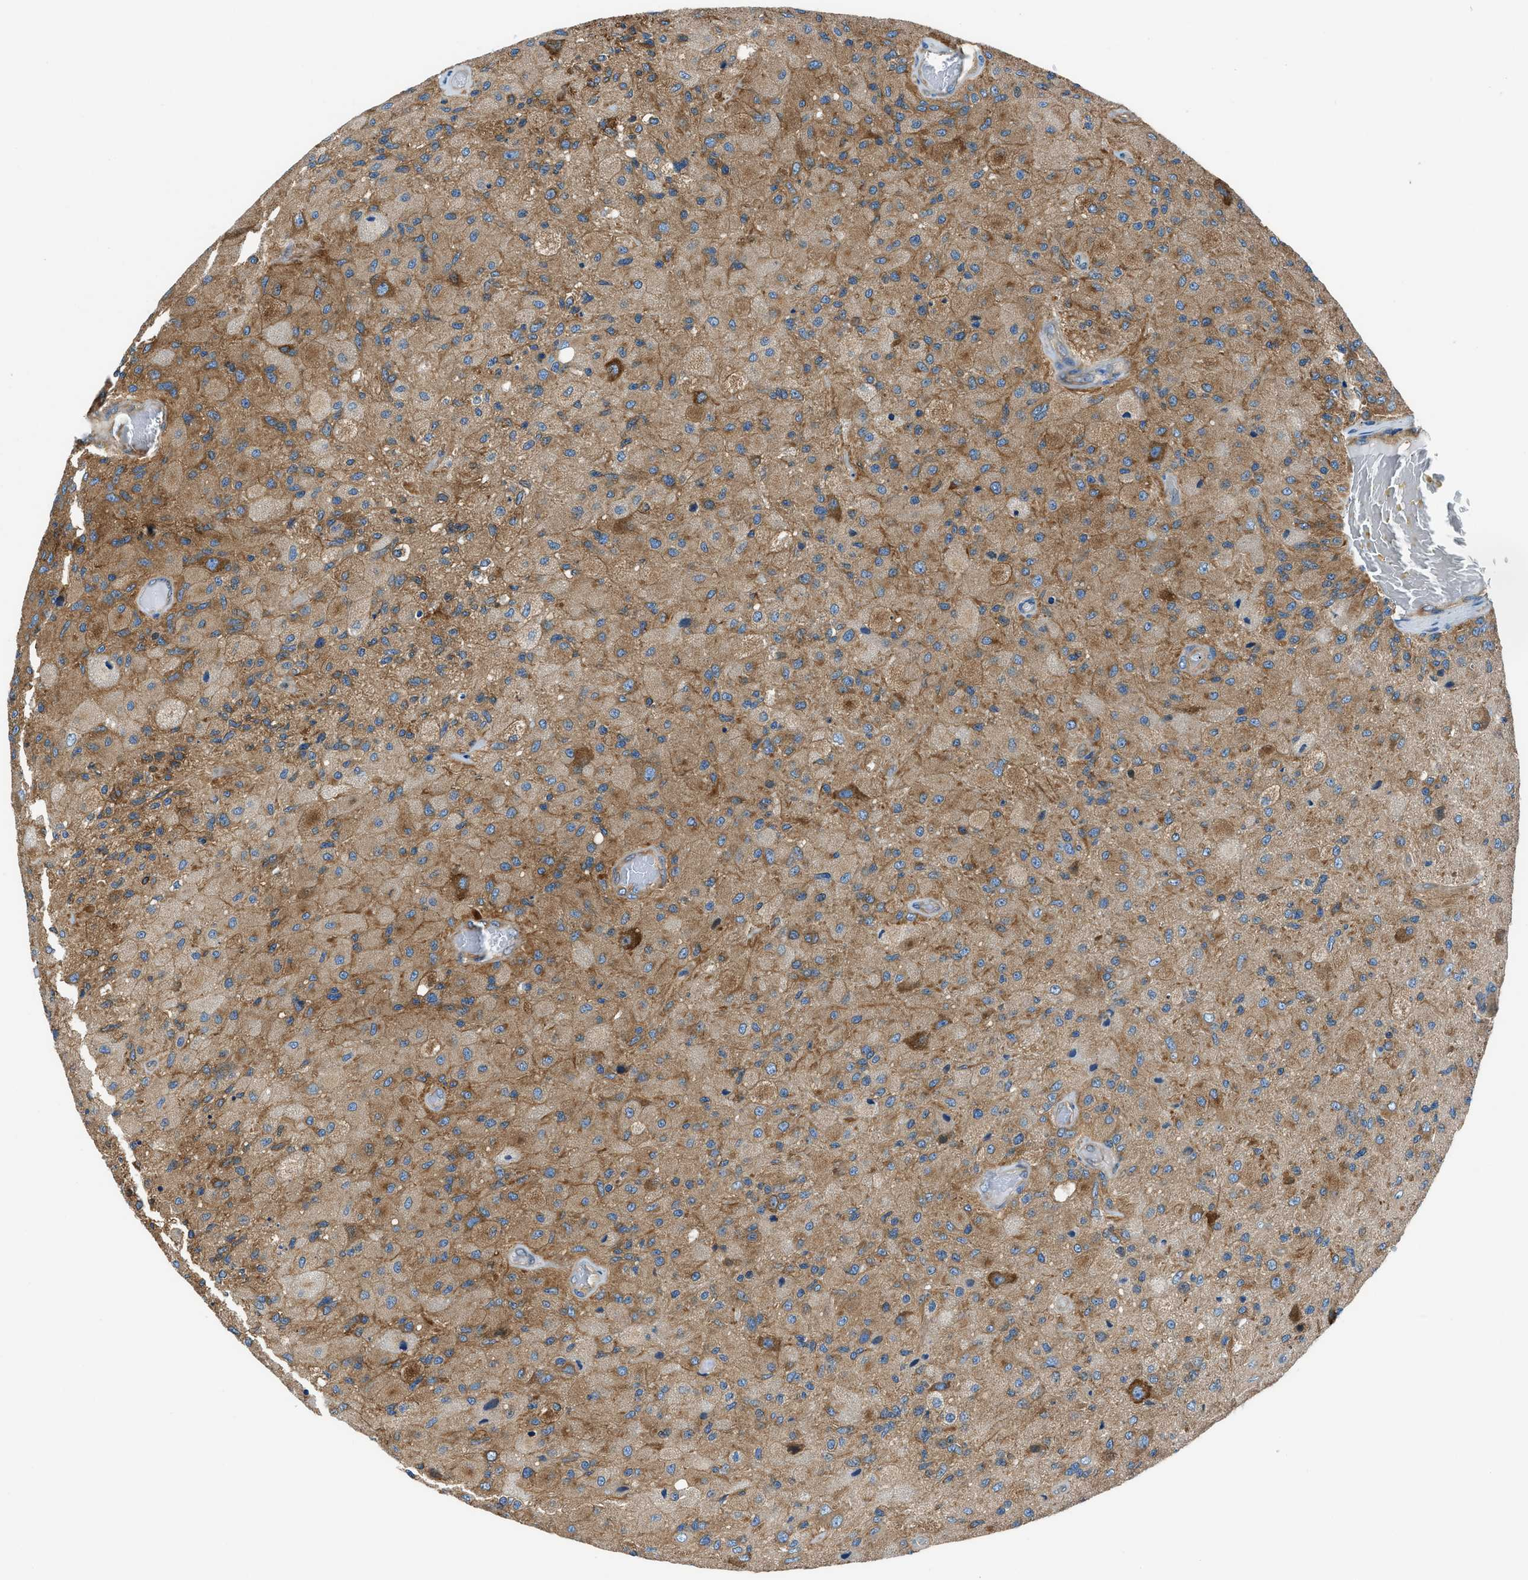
{"staining": {"intensity": "moderate", "quantity": ">75%", "location": "cytoplasmic/membranous"}, "tissue": "glioma", "cell_type": "Tumor cells", "image_type": "cancer", "snomed": [{"axis": "morphology", "description": "Normal tissue, NOS"}, {"axis": "morphology", "description": "Glioma, malignant, High grade"}, {"axis": "topography", "description": "Cerebral cortex"}], "caption": "Glioma was stained to show a protein in brown. There is medium levels of moderate cytoplasmic/membranous staining in approximately >75% of tumor cells.", "gene": "SARS1", "patient": {"sex": "male", "age": 77}}